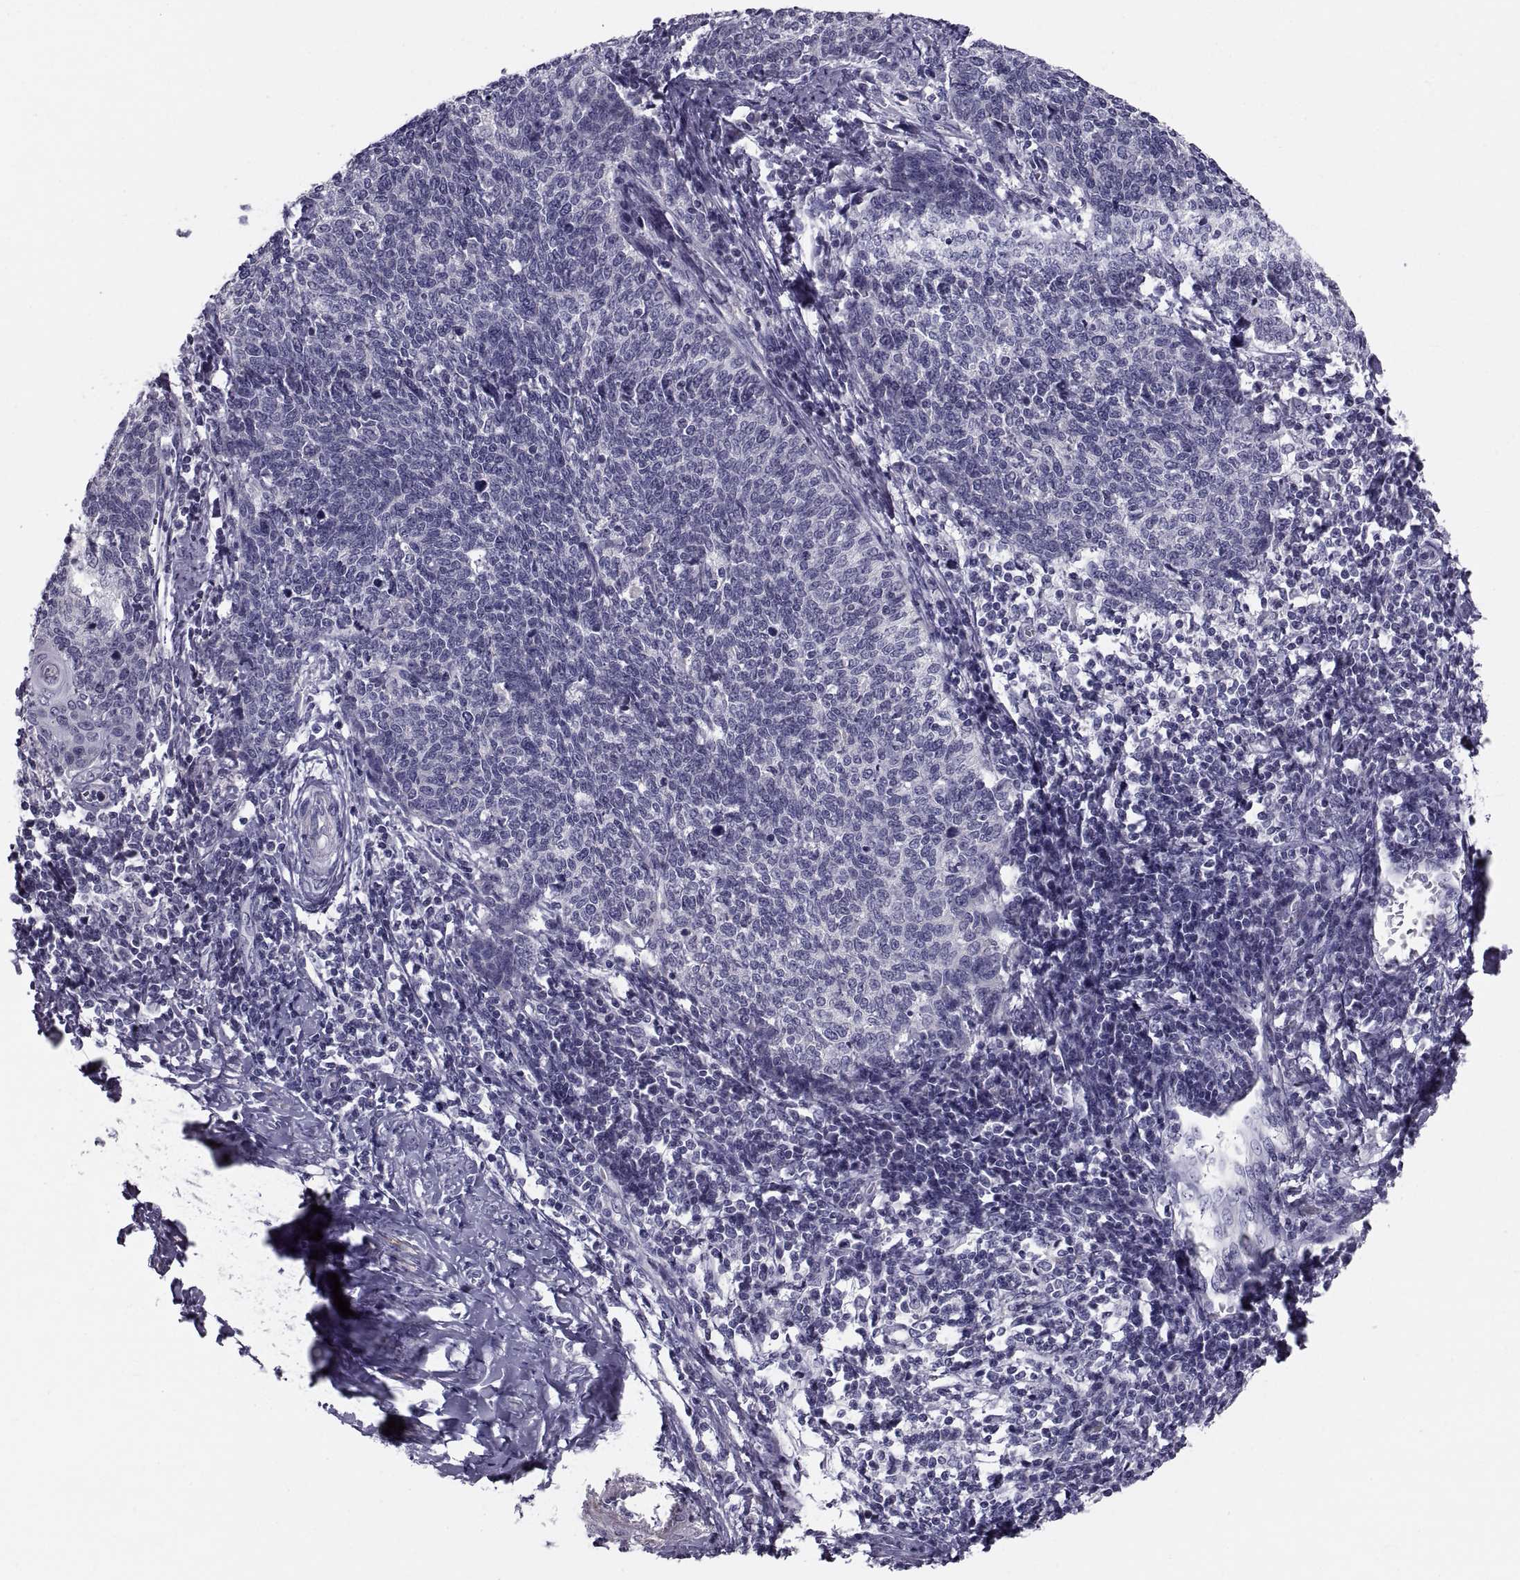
{"staining": {"intensity": "negative", "quantity": "none", "location": "none"}, "tissue": "cervical cancer", "cell_type": "Tumor cells", "image_type": "cancer", "snomed": [{"axis": "morphology", "description": "Squamous cell carcinoma, NOS"}, {"axis": "topography", "description": "Cervix"}], "caption": "The micrograph demonstrates no staining of tumor cells in squamous cell carcinoma (cervical).", "gene": "PDZRN4", "patient": {"sex": "female", "age": 39}}